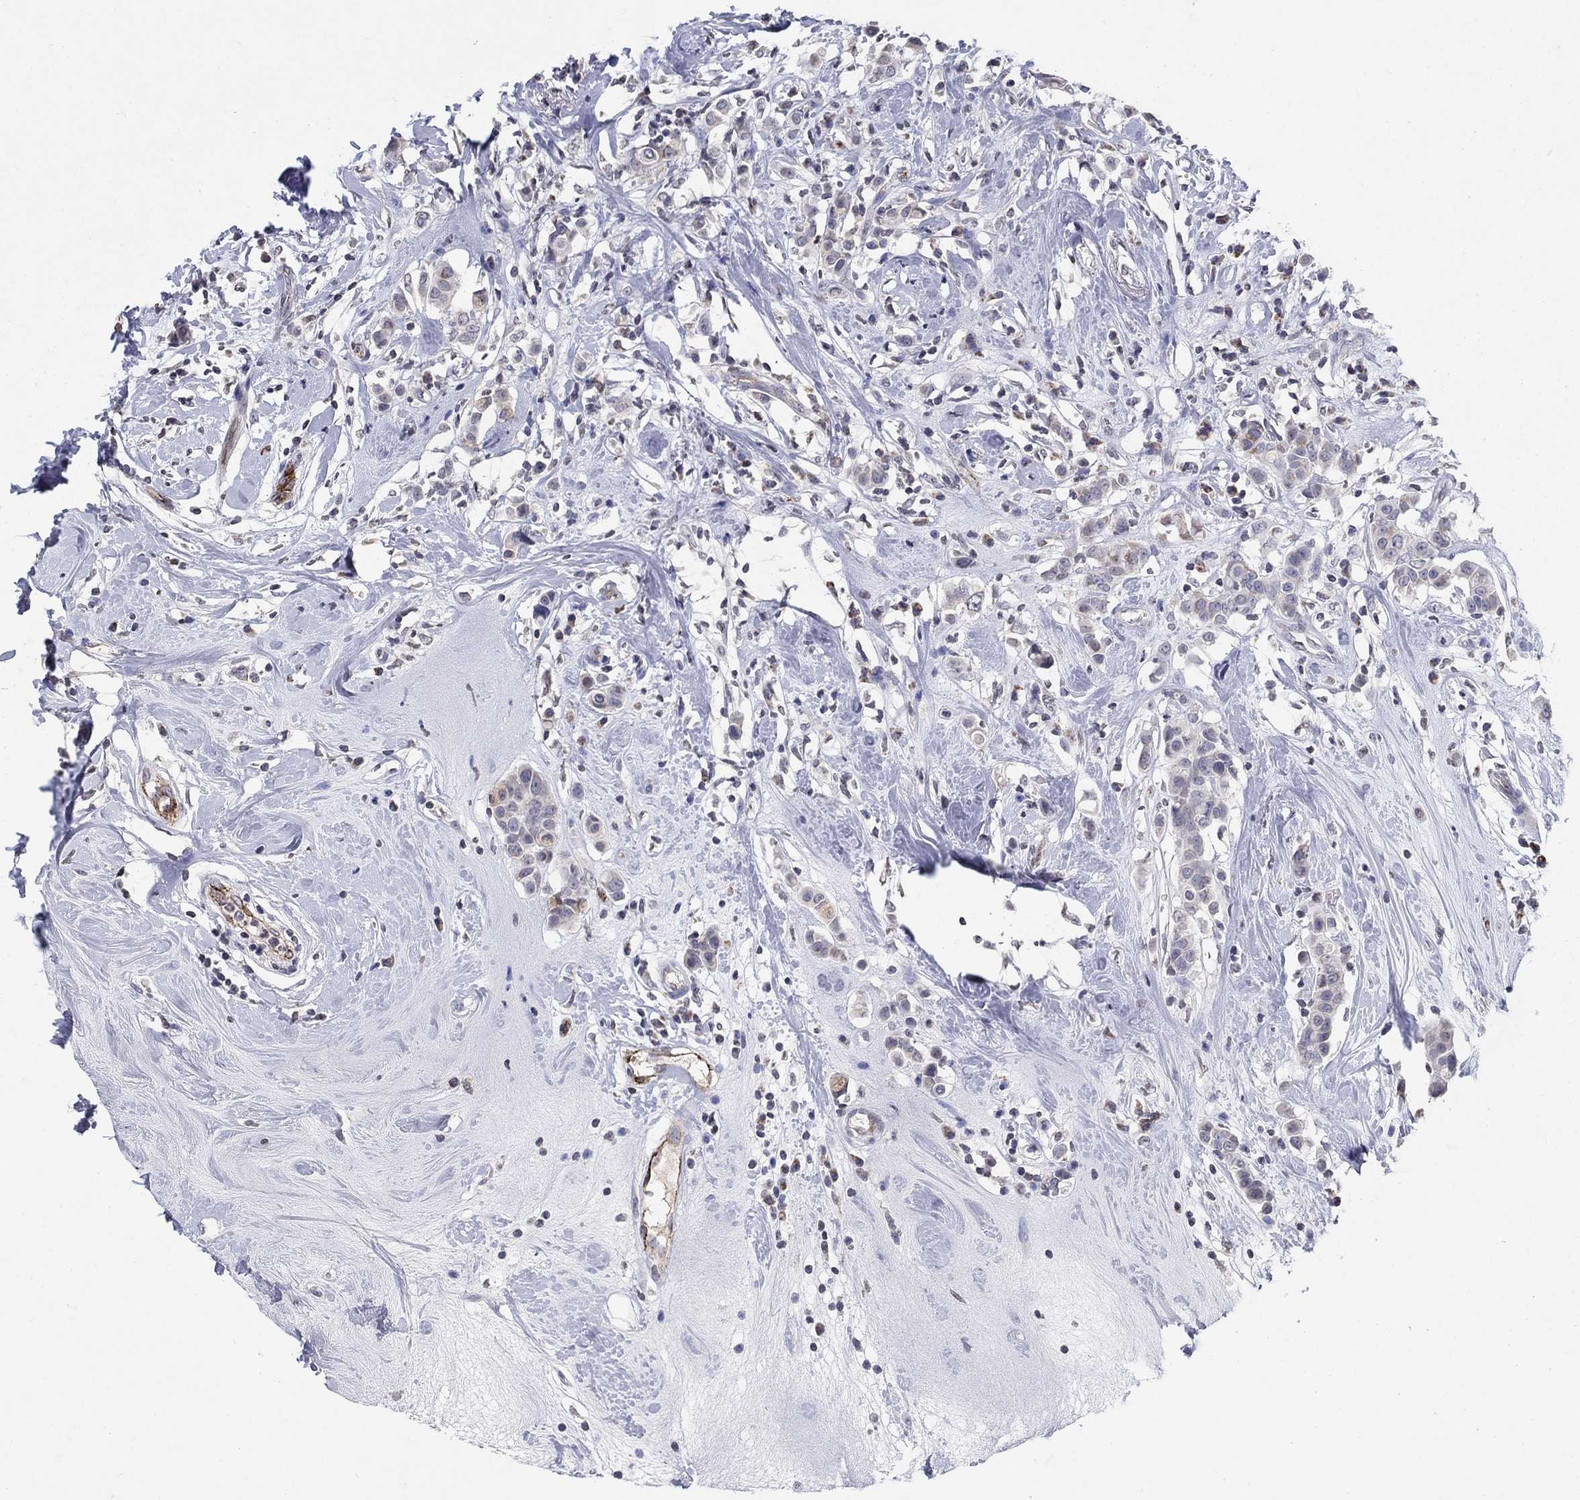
{"staining": {"intensity": "negative", "quantity": "none", "location": "none"}, "tissue": "breast cancer", "cell_type": "Tumor cells", "image_type": "cancer", "snomed": [{"axis": "morphology", "description": "Duct carcinoma"}, {"axis": "topography", "description": "Breast"}], "caption": "High magnification brightfield microscopy of breast intraductal carcinoma stained with DAB (brown) and counterstained with hematoxylin (blue): tumor cells show no significant positivity.", "gene": "TINAG", "patient": {"sex": "female", "age": 27}}